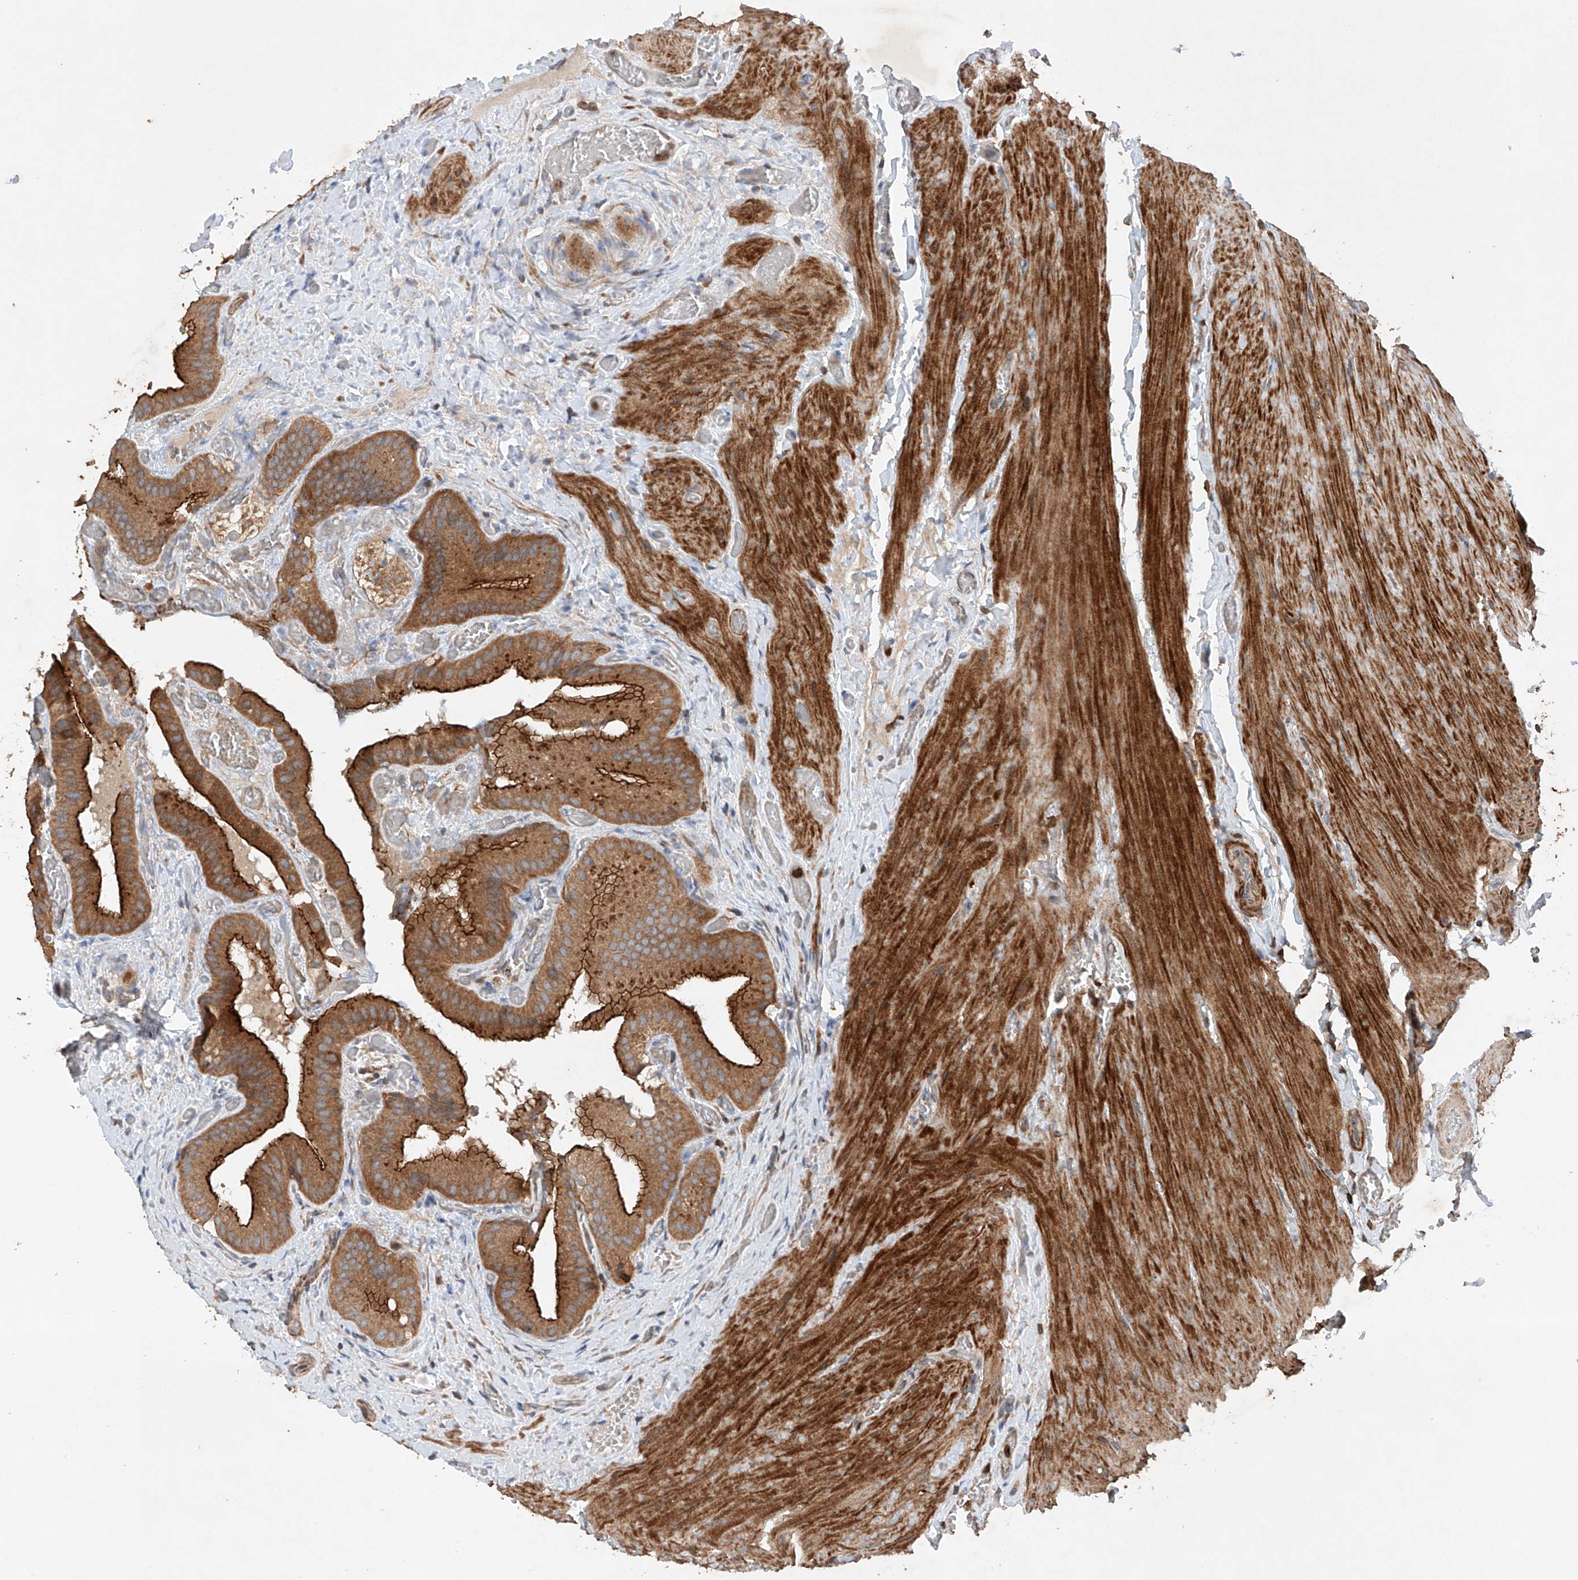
{"staining": {"intensity": "strong", "quantity": ">75%", "location": "cytoplasmic/membranous"}, "tissue": "gallbladder", "cell_type": "Glandular cells", "image_type": "normal", "snomed": [{"axis": "morphology", "description": "Normal tissue, NOS"}, {"axis": "topography", "description": "Gallbladder"}], "caption": "IHC micrograph of benign human gallbladder stained for a protein (brown), which reveals high levels of strong cytoplasmic/membranous expression in approximately >75% of glandular cells.", "gene": "CEP85L", "patient": {"sex": "female", "age": 64}}